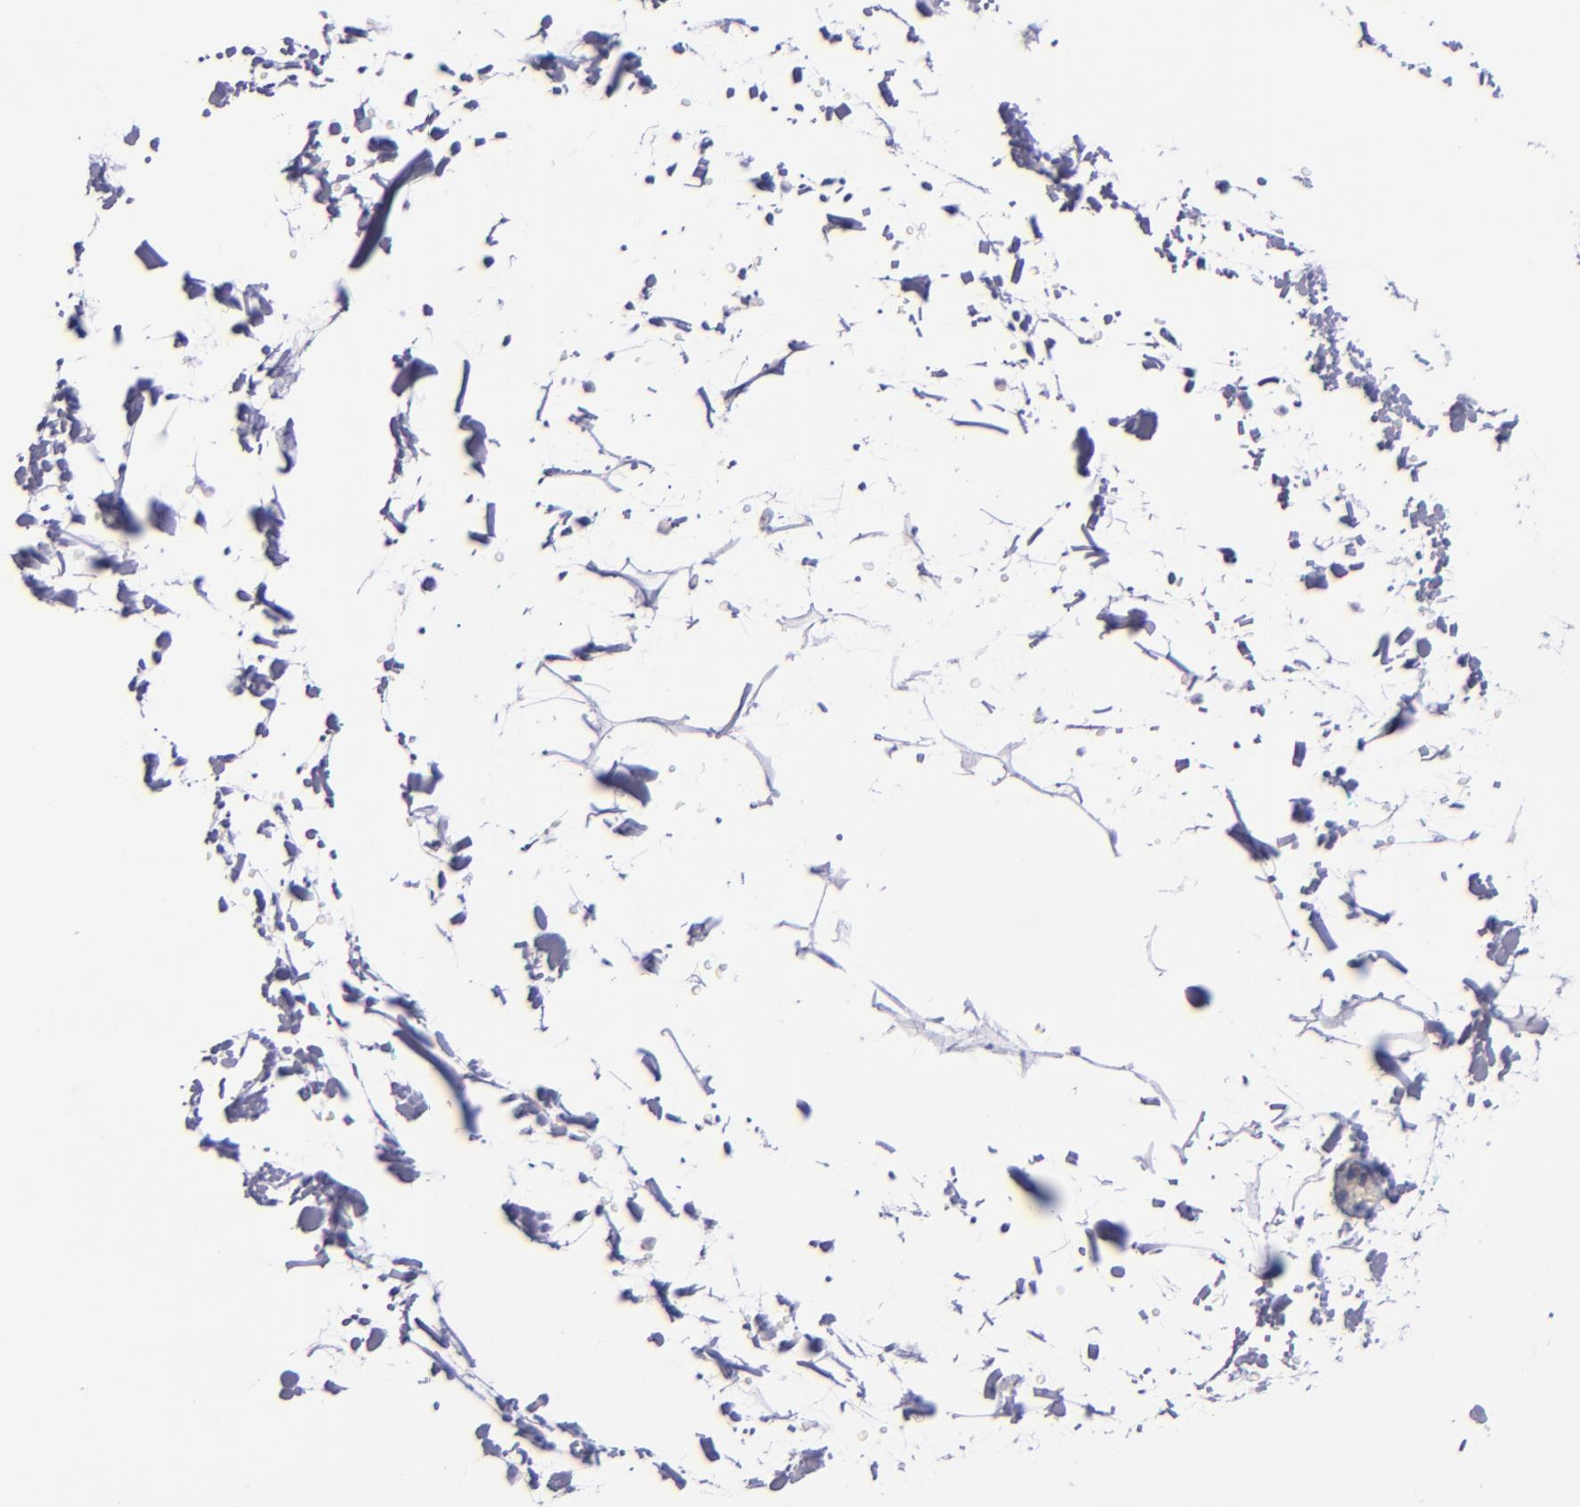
{"staining": {"intensity": "negative", "quantity": "none", "location": "none"}, "tissue": "adipose tissue", "cell_type": "Adipocytes", "image_type": "normal", "snomed": [{"axis": "morphology", "description": "Normal tissue, NOS"}, {"axis": "topography", "description": "Soft tissue"}], "caption": "This is an IHC image of unremarkable human adipose tissue. There is no expression in adipocytes.", "gene": "CD37", "patient": {"sex": "male", "age": 72}}